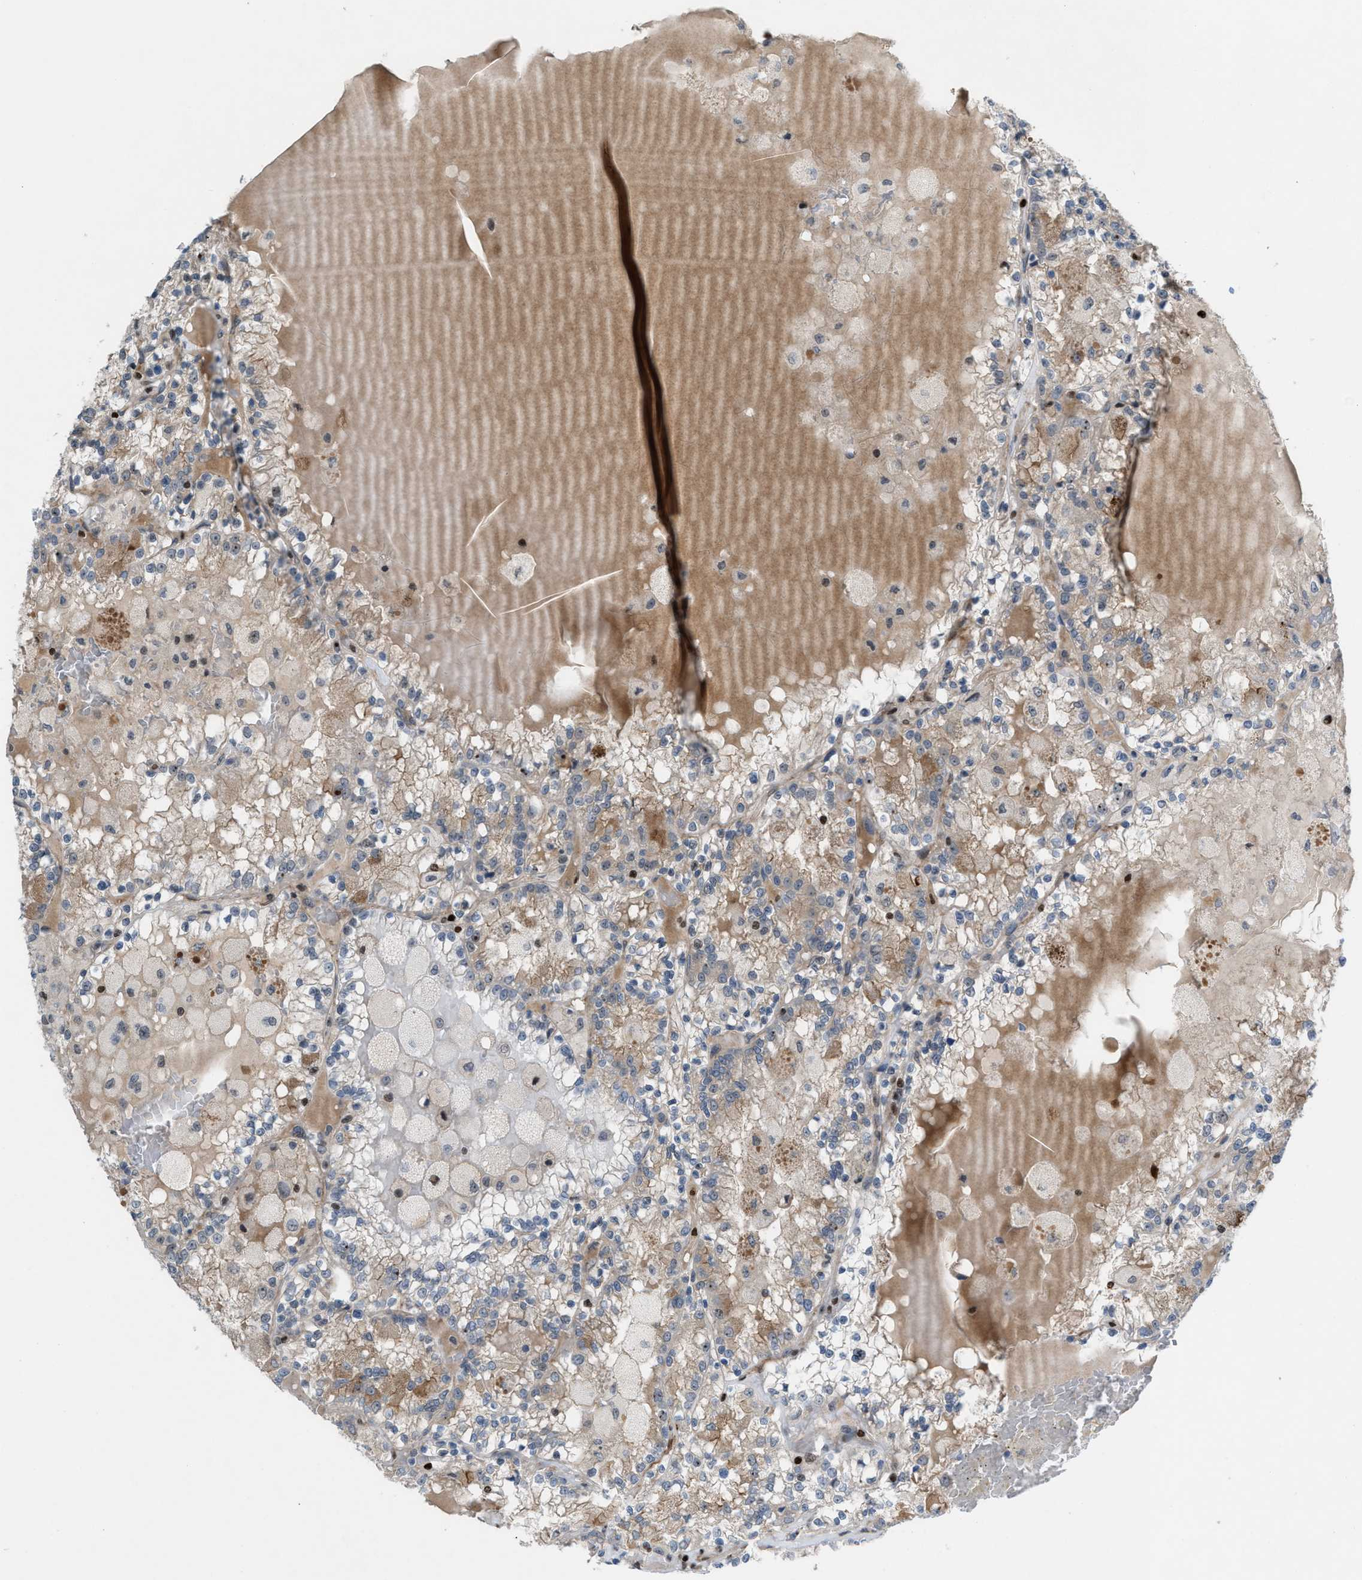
{"staining": {"intensity": "weak", "quantity": ">75%", "location": "cytoplasmic/membranous"}, "tissue": "renal cancer", "cell_type": "Tumor cells", "image_type": "cancer", "snomed": [{"axis": "morphology", "description": "Adenocarcinoma, NOS"}, {"axis": "topography", "description": "Kidney"}], "caption": "Tumor cells show low levels of weak cytoplasmic/membranous positivity in approximately >75% of cells in adenocarcinoma (renal). The staining was performed using DAB (3,3'-diaminobenzidine) to visualize the protein expression in brown, while the nuclei were stained in blue with hematoxylin (Magnification: 20x).", "gene": "ZNF276", "patient": {"sex": "female", "age": 56}}